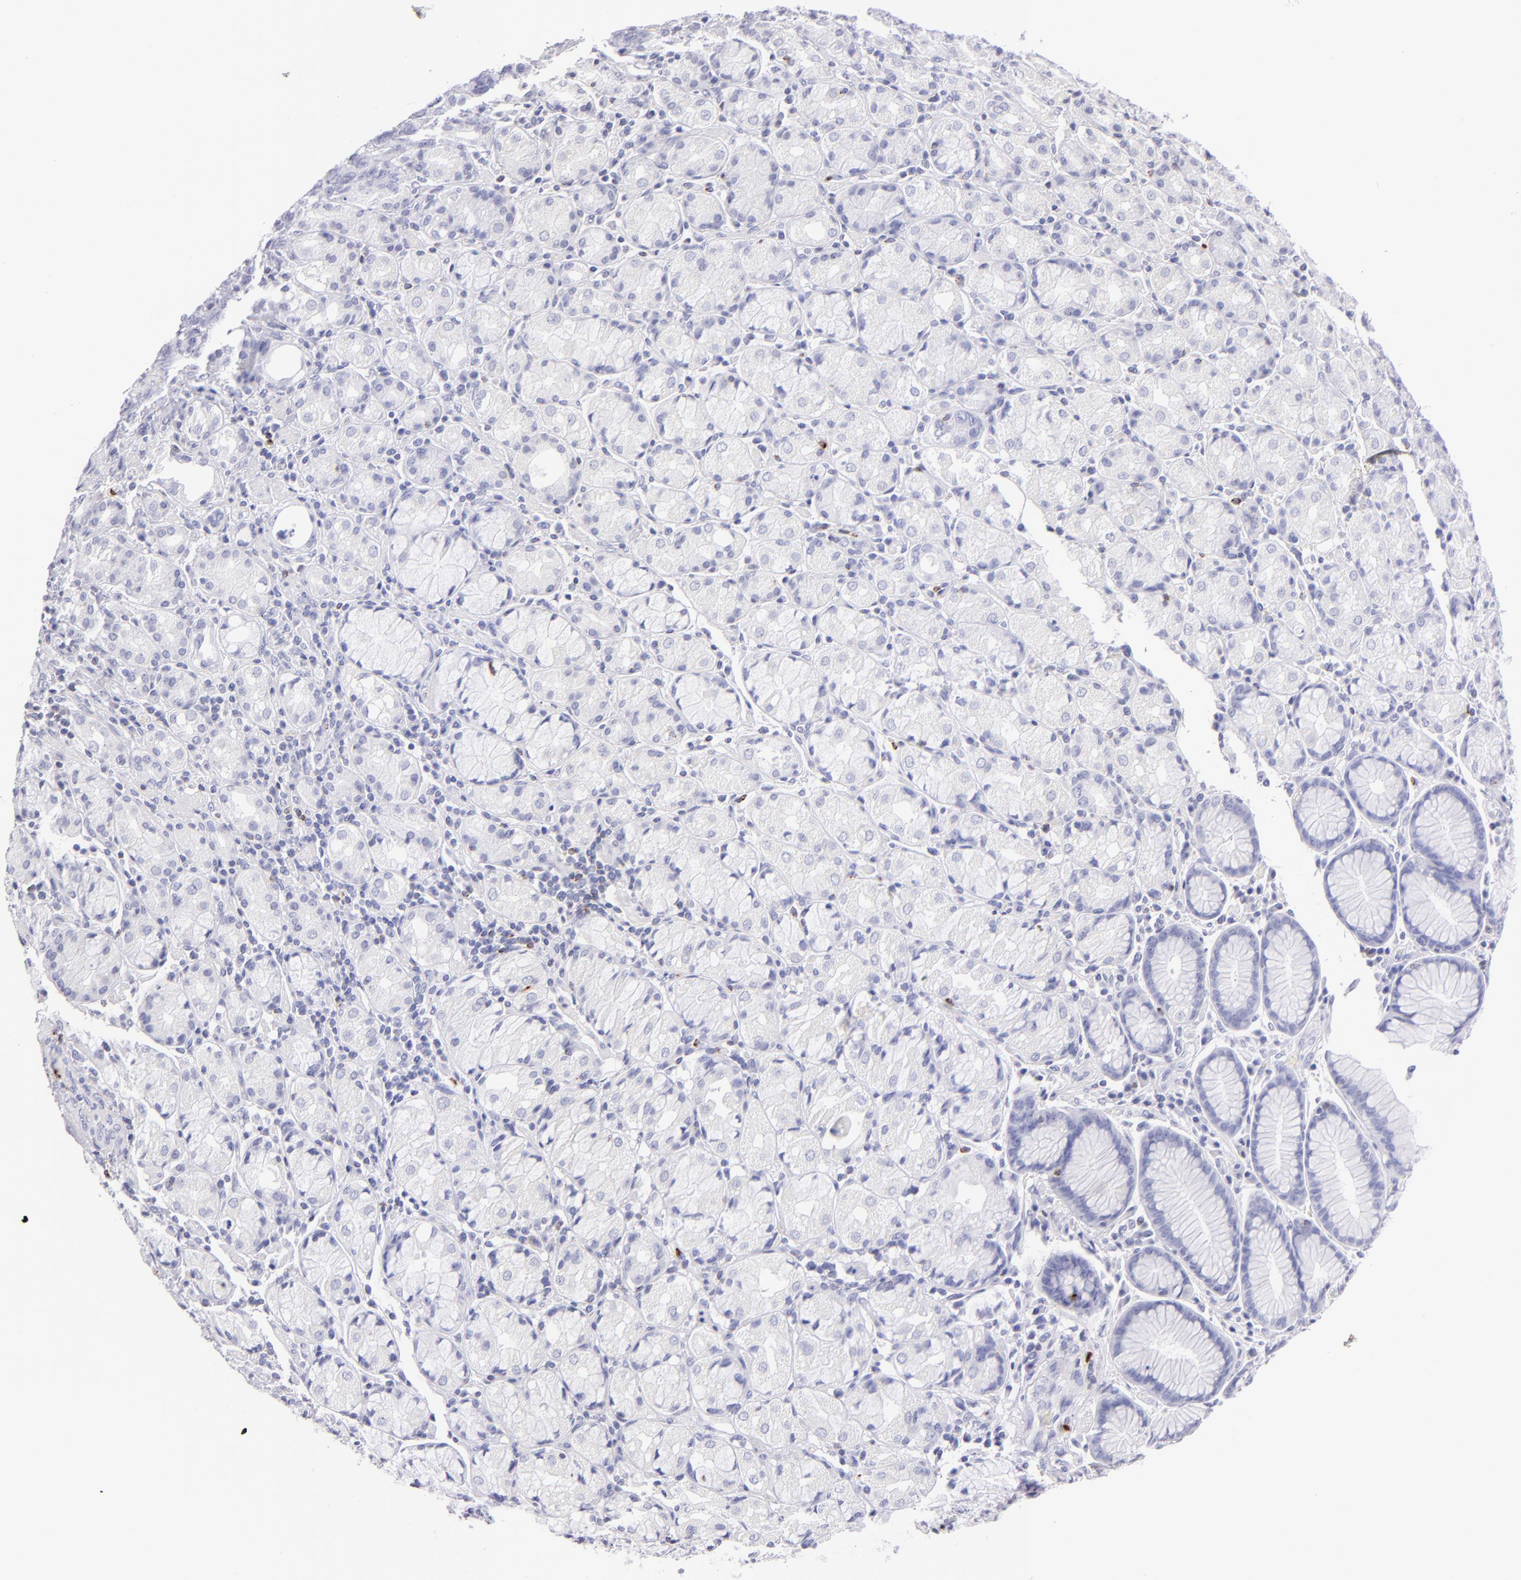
{"staining": {"intensity": "negative", "quantity": "none", "location": "none"}, "tissue": "stomach cancer", "cell_type": "Tumor cells", "image_type": "cancer", "snomed": [{"axis": "morphology", "description": "Adenocarcinoma, NOS"}, {"axis": "topography", "description": "Stomach, upper"}], "caption": "A histopathology image of human stomach cancer is negative for staining in tumor cells. (DAB (3,3'-diaminobenzidine) immunohistochemistry (IHC), high magnification).", "gene": "PRF1", "patient": {"sex": "male", "age": 71}}